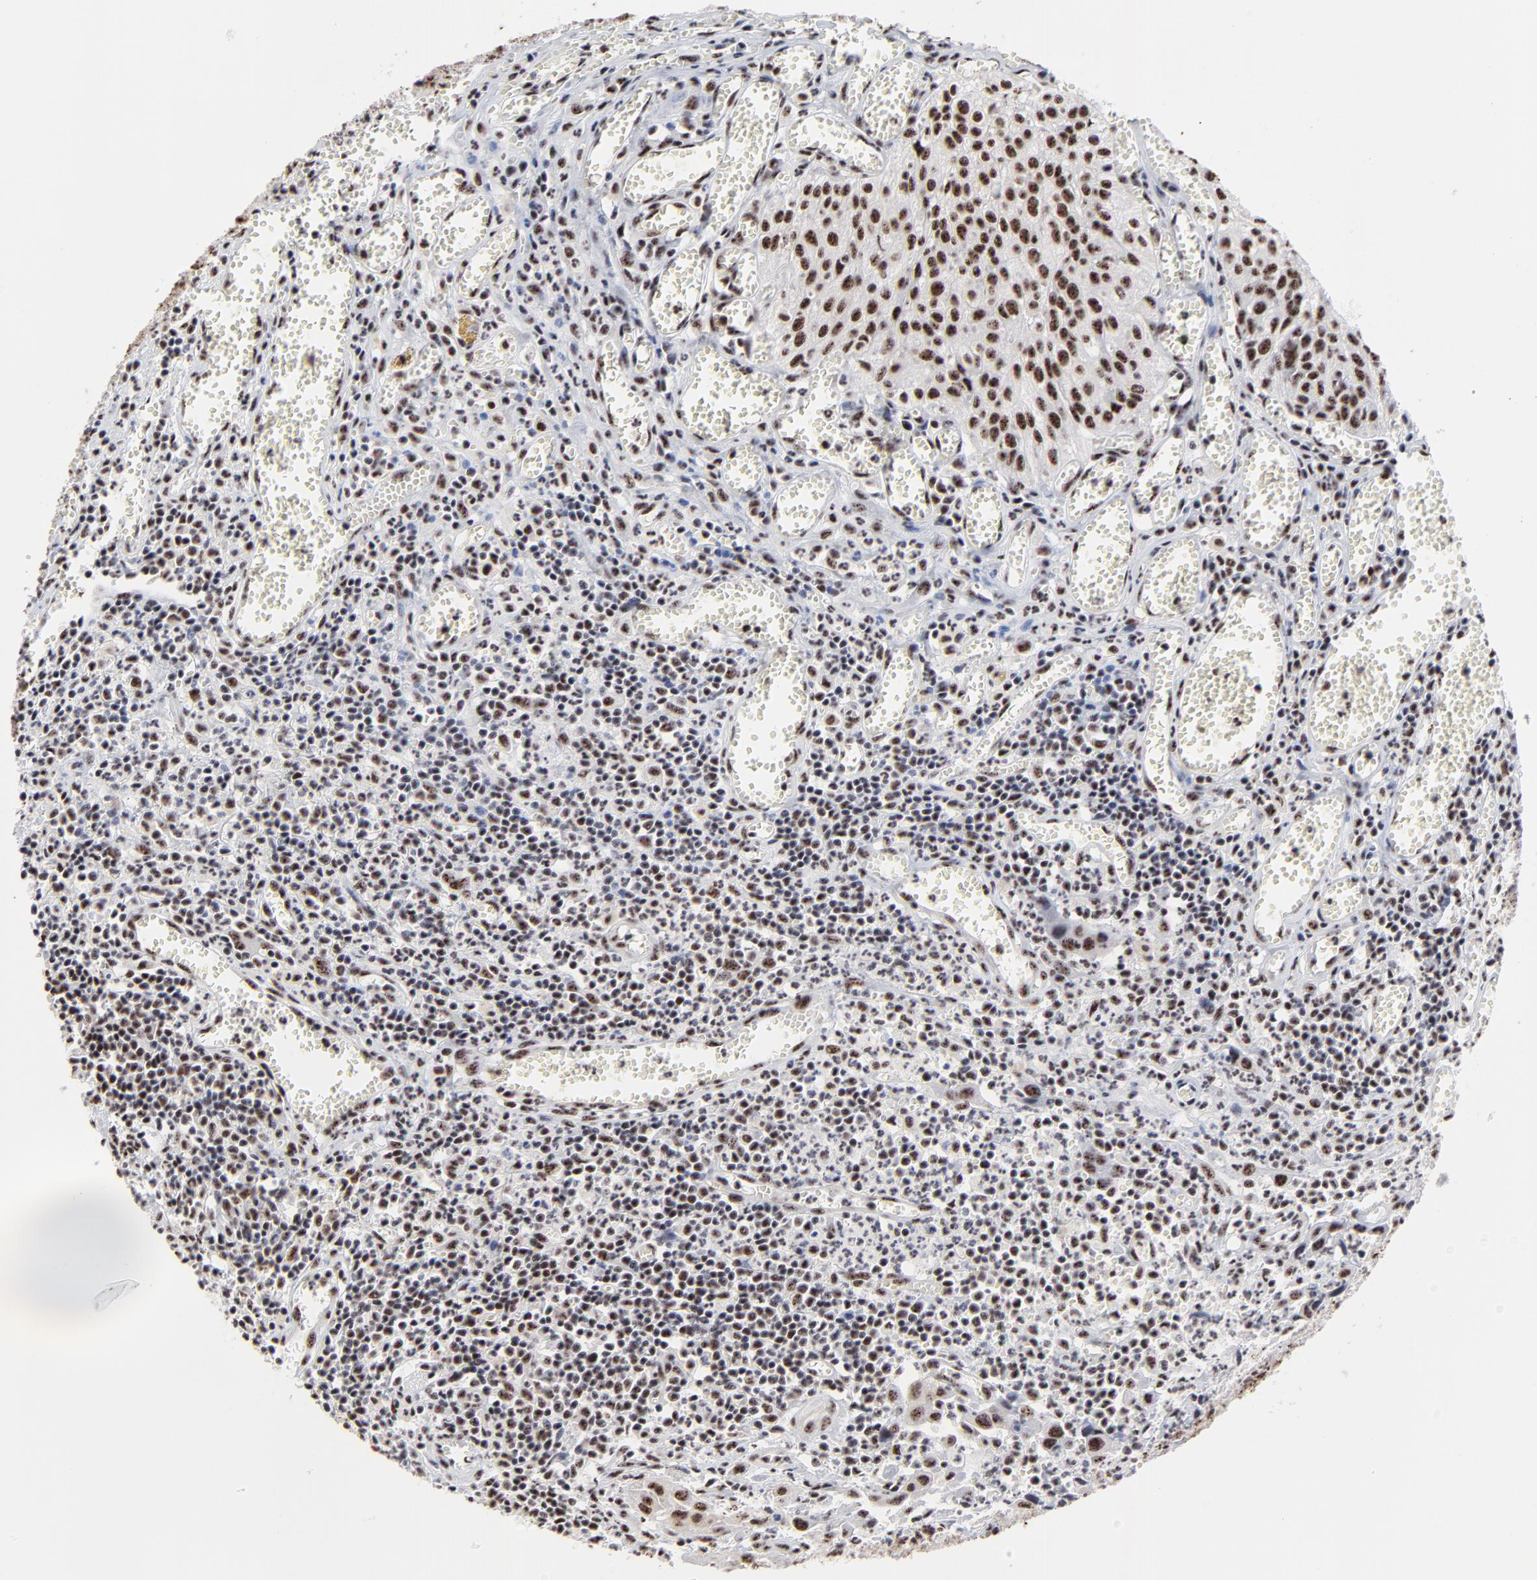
{"staining": {"intensity": "moderate", "quantity": ">75%", "location": "nuclear"}, "tissue": "urothelial cancer", "cell_type": "Tumor cells", "image_type": "cancer", "snomed": [{"axis": "morphology", "description": "Urothelial carcinoma, High grade"}, {"axis": "topography", "description": "Urinary bladder"}], "caption": "This histopathology image reveals urothelial cancer stained with immunohistochemistry to label a protein in brown. The nuclear of tumor cells show moderate positivity for the protein. Nuclei are counter-stained blue.", "gene": "MBD4", "patient": {"sex": "male", "age": 66}}